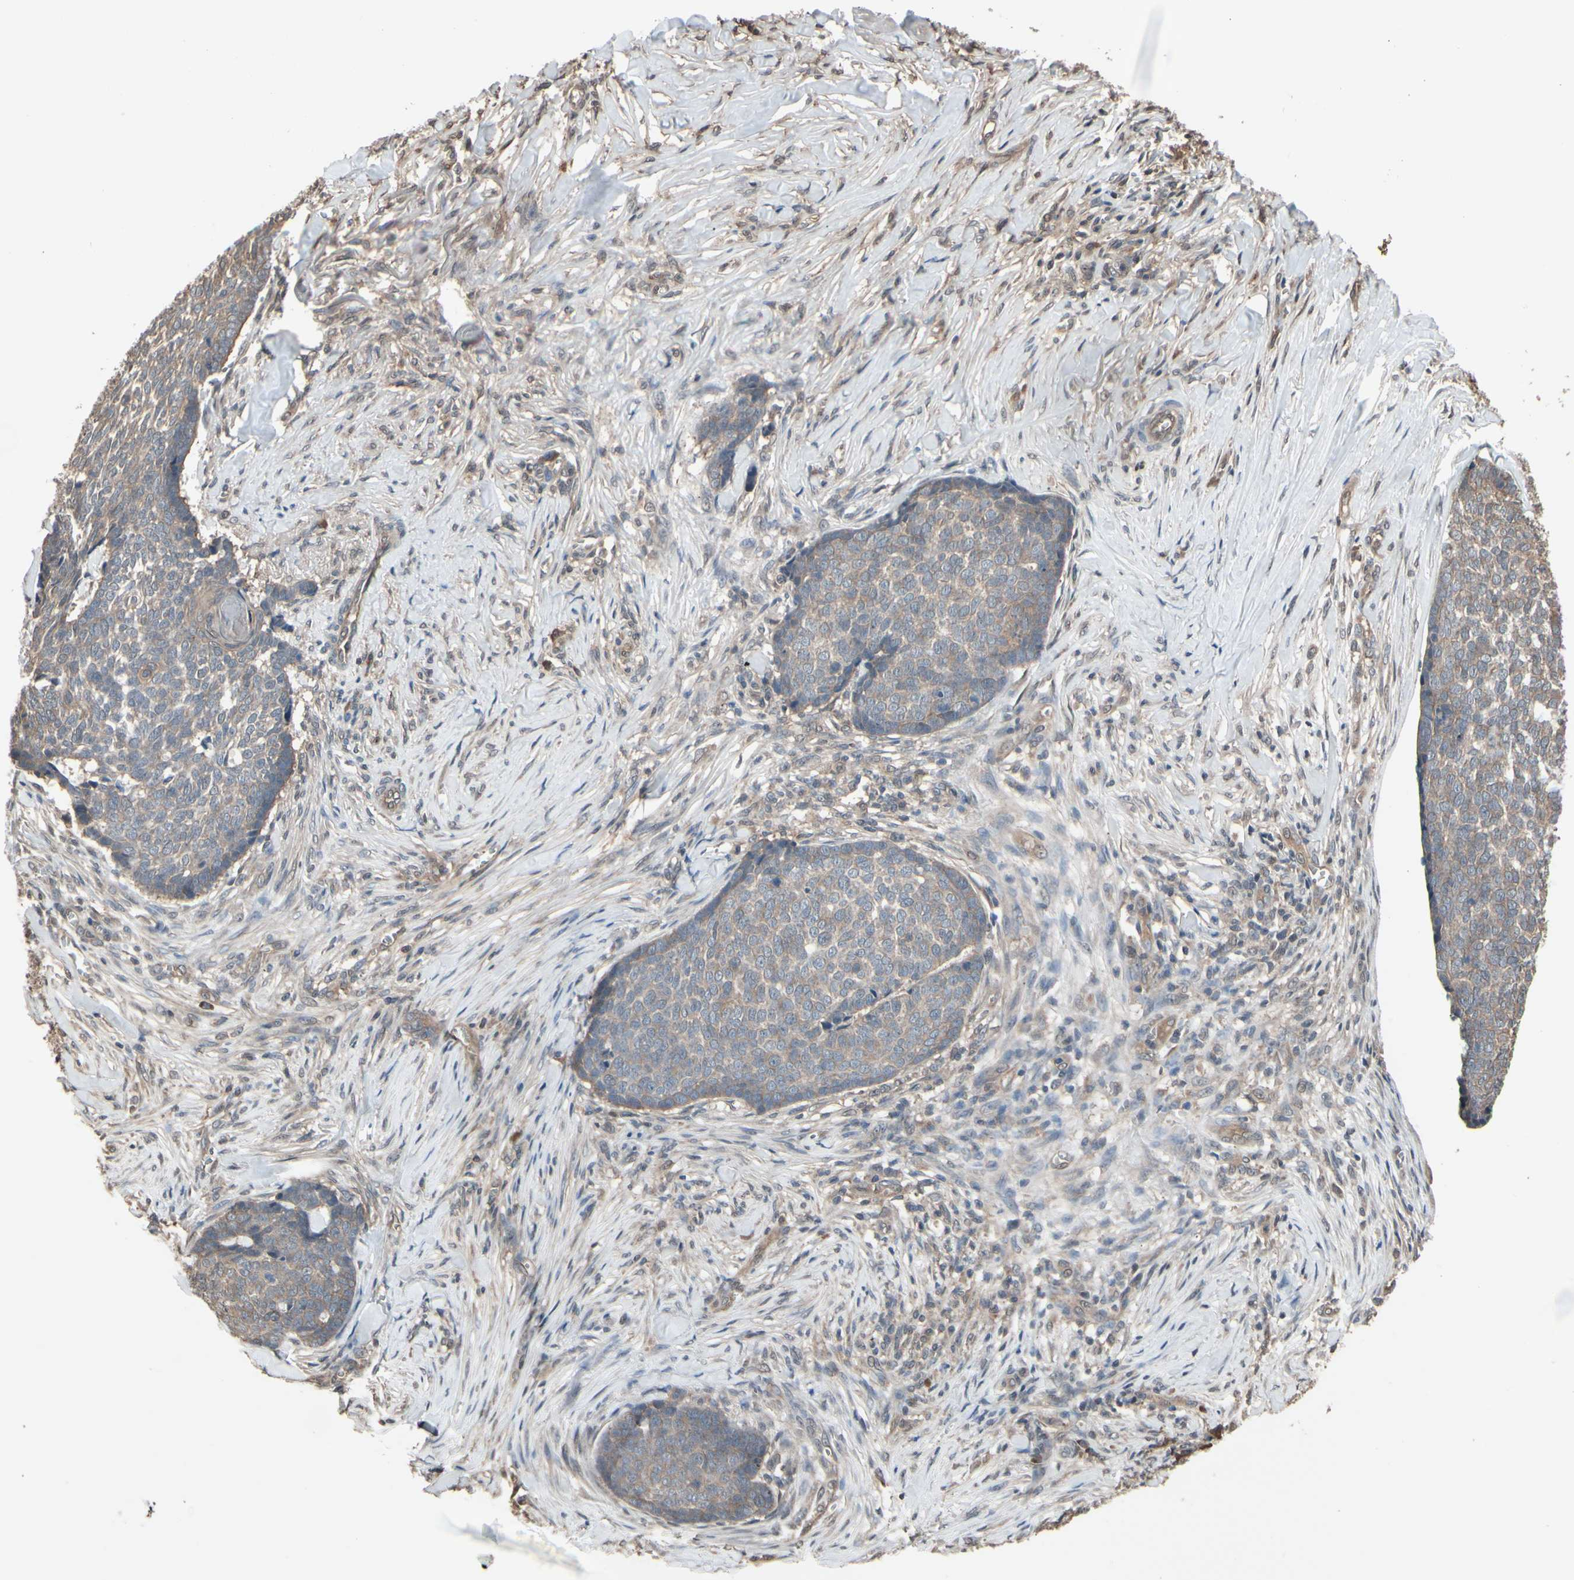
{"staining": {"intensity": "moderate", "quantity": ">75%", "location": "cytoplasmic/membranous"}, "tissue": "skin cancer", "cell_type": "Tumor cells", "image_type": "cancer", "snomed": [{"axis": "morphology", "description": "Basal cell carcinoma"}, {"axis": "topography", "description": "Skin"}], "caption": "Protein staining of skin cancer tissue demonstrates moderate cytoplasmic/membranous staining in about >75% of tumor cells.", "gene": "PNPLA7", "patient": {"sex": "male", "age": 84}}